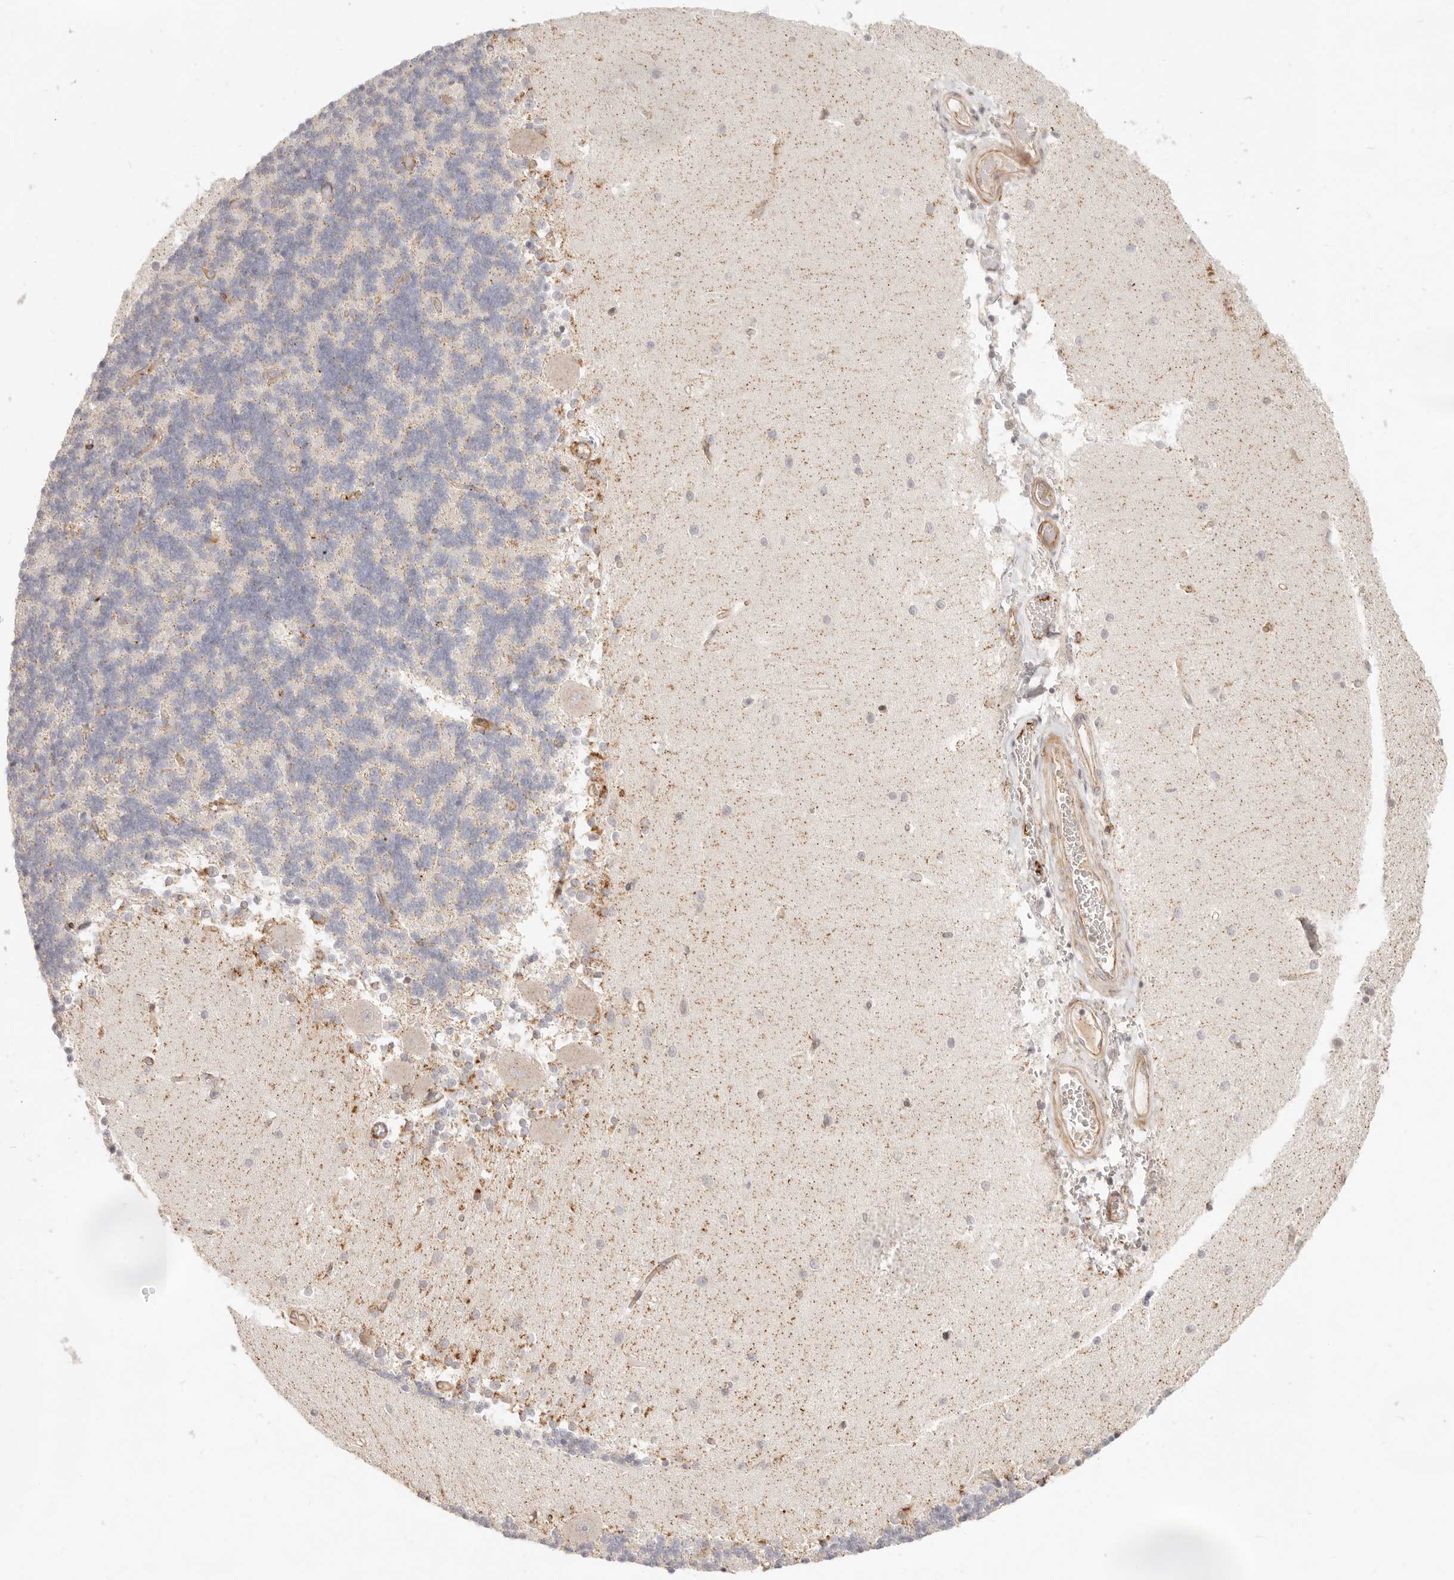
{"staining": {"intensity": "negative", "quantity": "none", "location": "none"}, "tissue": "cerebellum", "cell_type": "Cells in granular layer", "image_type": "normal", "snomed": [{"axis": "morphology", "description": "Normal tissue, NOS"}, {"axis": "topography", "description": "Cerebellum"}], "caption": "Unremarkable cerebellum was stained to show a protein in brown. There is no significant staining in cells in granular layer. (Brightfield microscopy of DAB (3,3'-diaminobenzidine) immunohistochemistry (IHC) at high magnification).", "gene": "SASS6", "patient": {"sex": "male", "age": 37}}